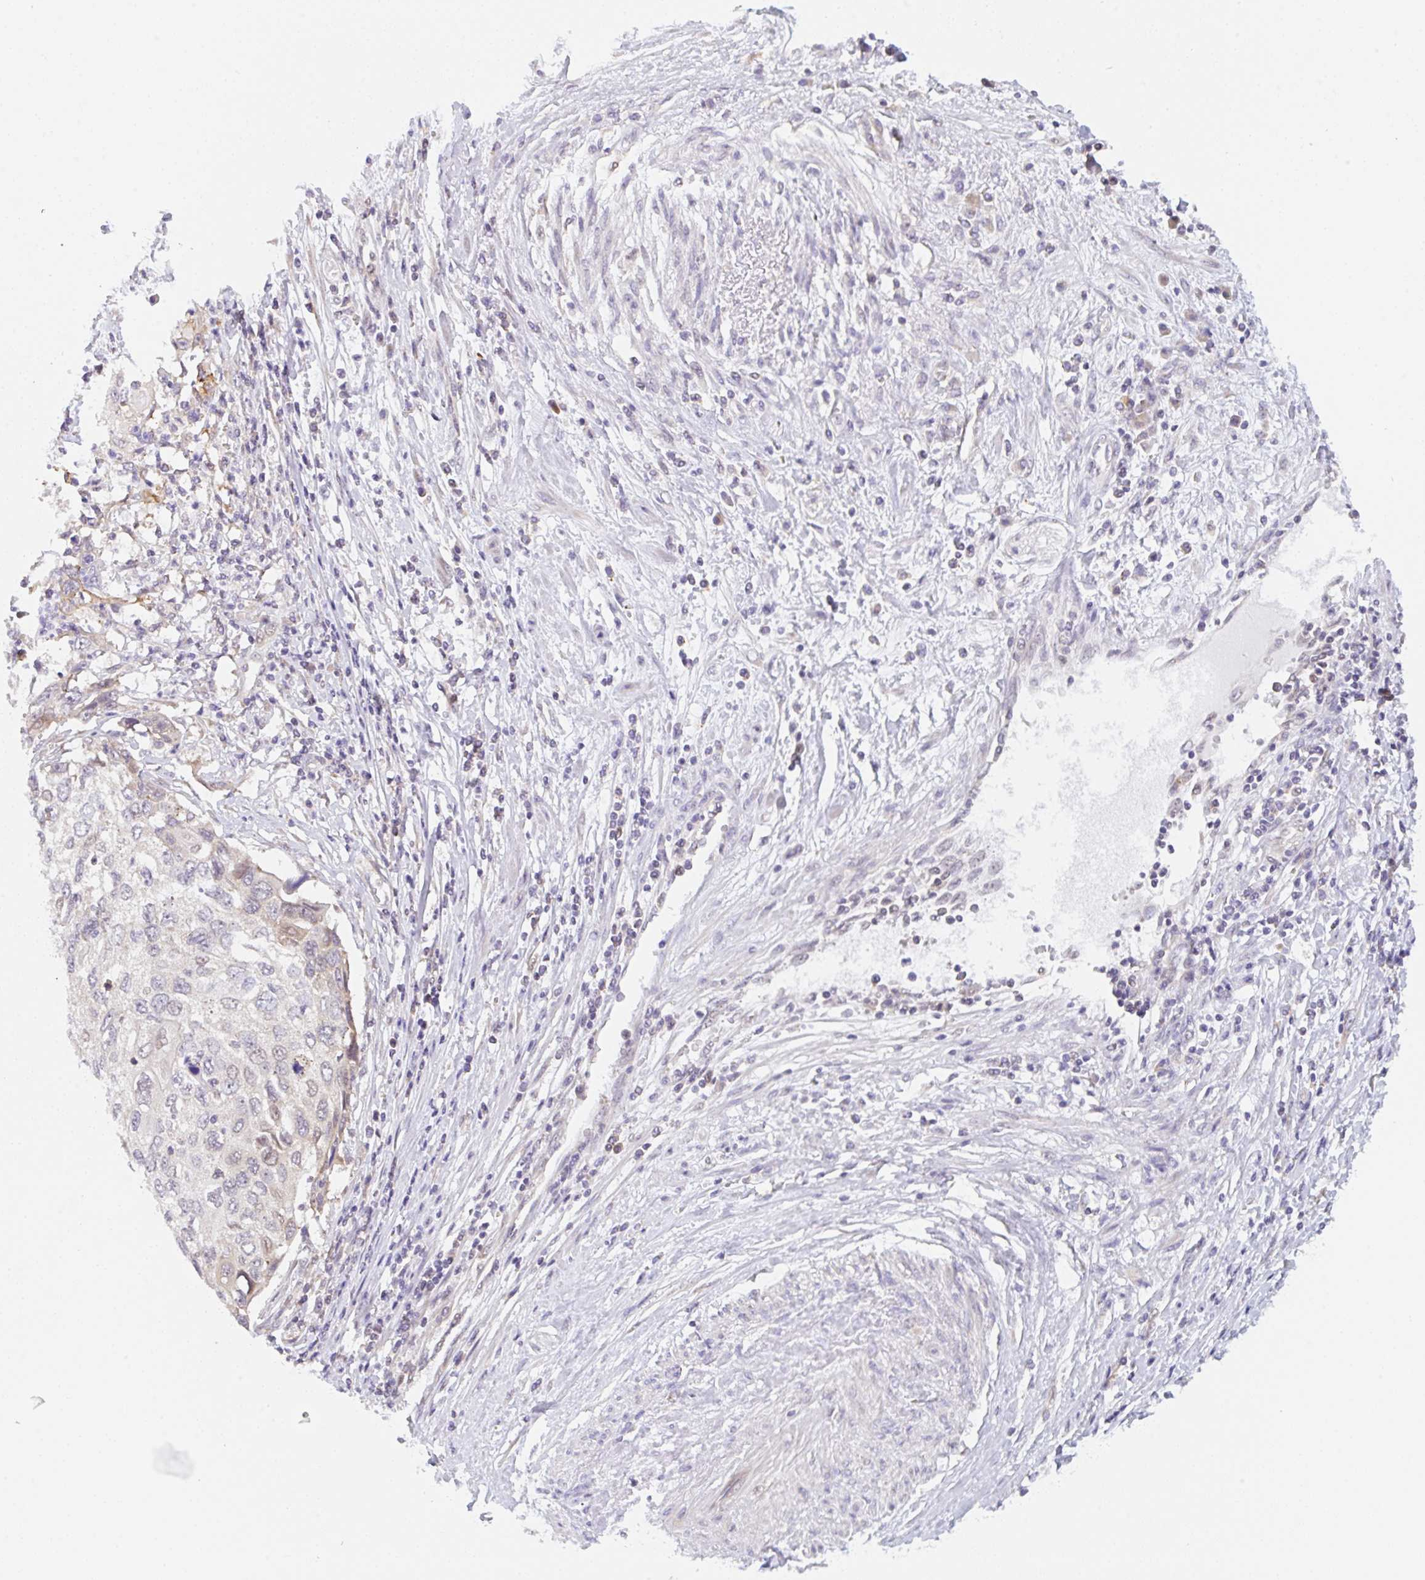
{"staining": {"intensity": "negative", "quantity": "none", "location": "none"}, "tissue": "cervical cancer", "cell_type": "Tumor cells", "image_type": "cancer", "snomed": [{"axis": "morphology", "description": "Squamous cell carcinoma, NOS"}, {"axis": "topography", "description": "Cervix"}], "caption": "DAB immunohistochemical staining of human cervical cancer (squamous cell carcinoma) exhibits no significant positivity in tumor cells.", "gene": "TBPL2", "patient": {"sex": "female", "age": 70}}